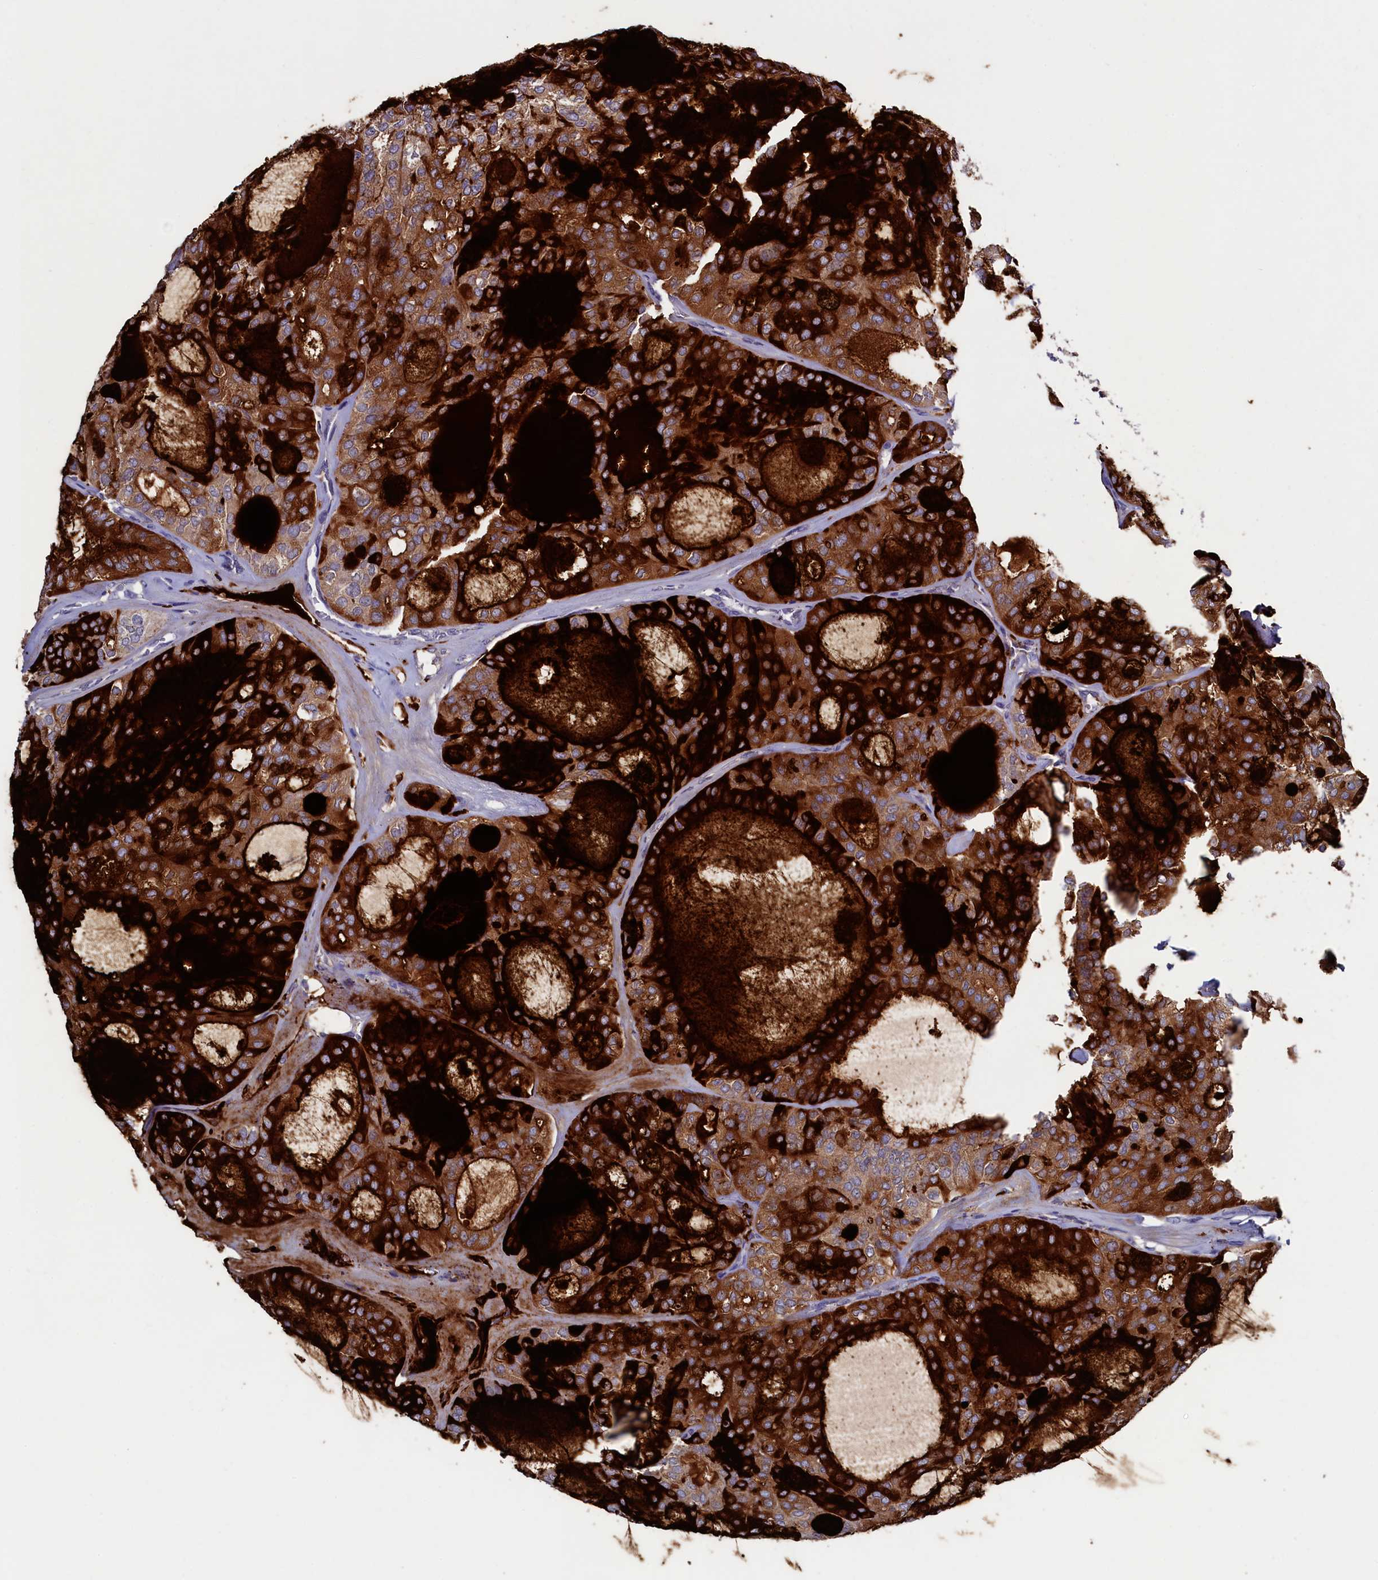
{"staining": {"intensity": "strong", "quantity": ">75%", "location": "cytoplasmic/membranous"}, "tissue": "thyroid cancer", "cell_type": "Tumor cells", "image_type": "cancer", "snomed": [{"axis": "morphology", "description": "Follicular adenoma carcinoma, NOS"}, {"axis": "topography", "description": "Thyroid gland"}], "caption": "An image of human thyroid cancer (follicular adenoma carcinoma) stained for a protein shows strong cytoplasmic/membranous brown staining in tumor cells. (IHC, brightfield microscopy, high magnification).", "gene": "TK2", "patient": {"sex": "male", "age": 75}}